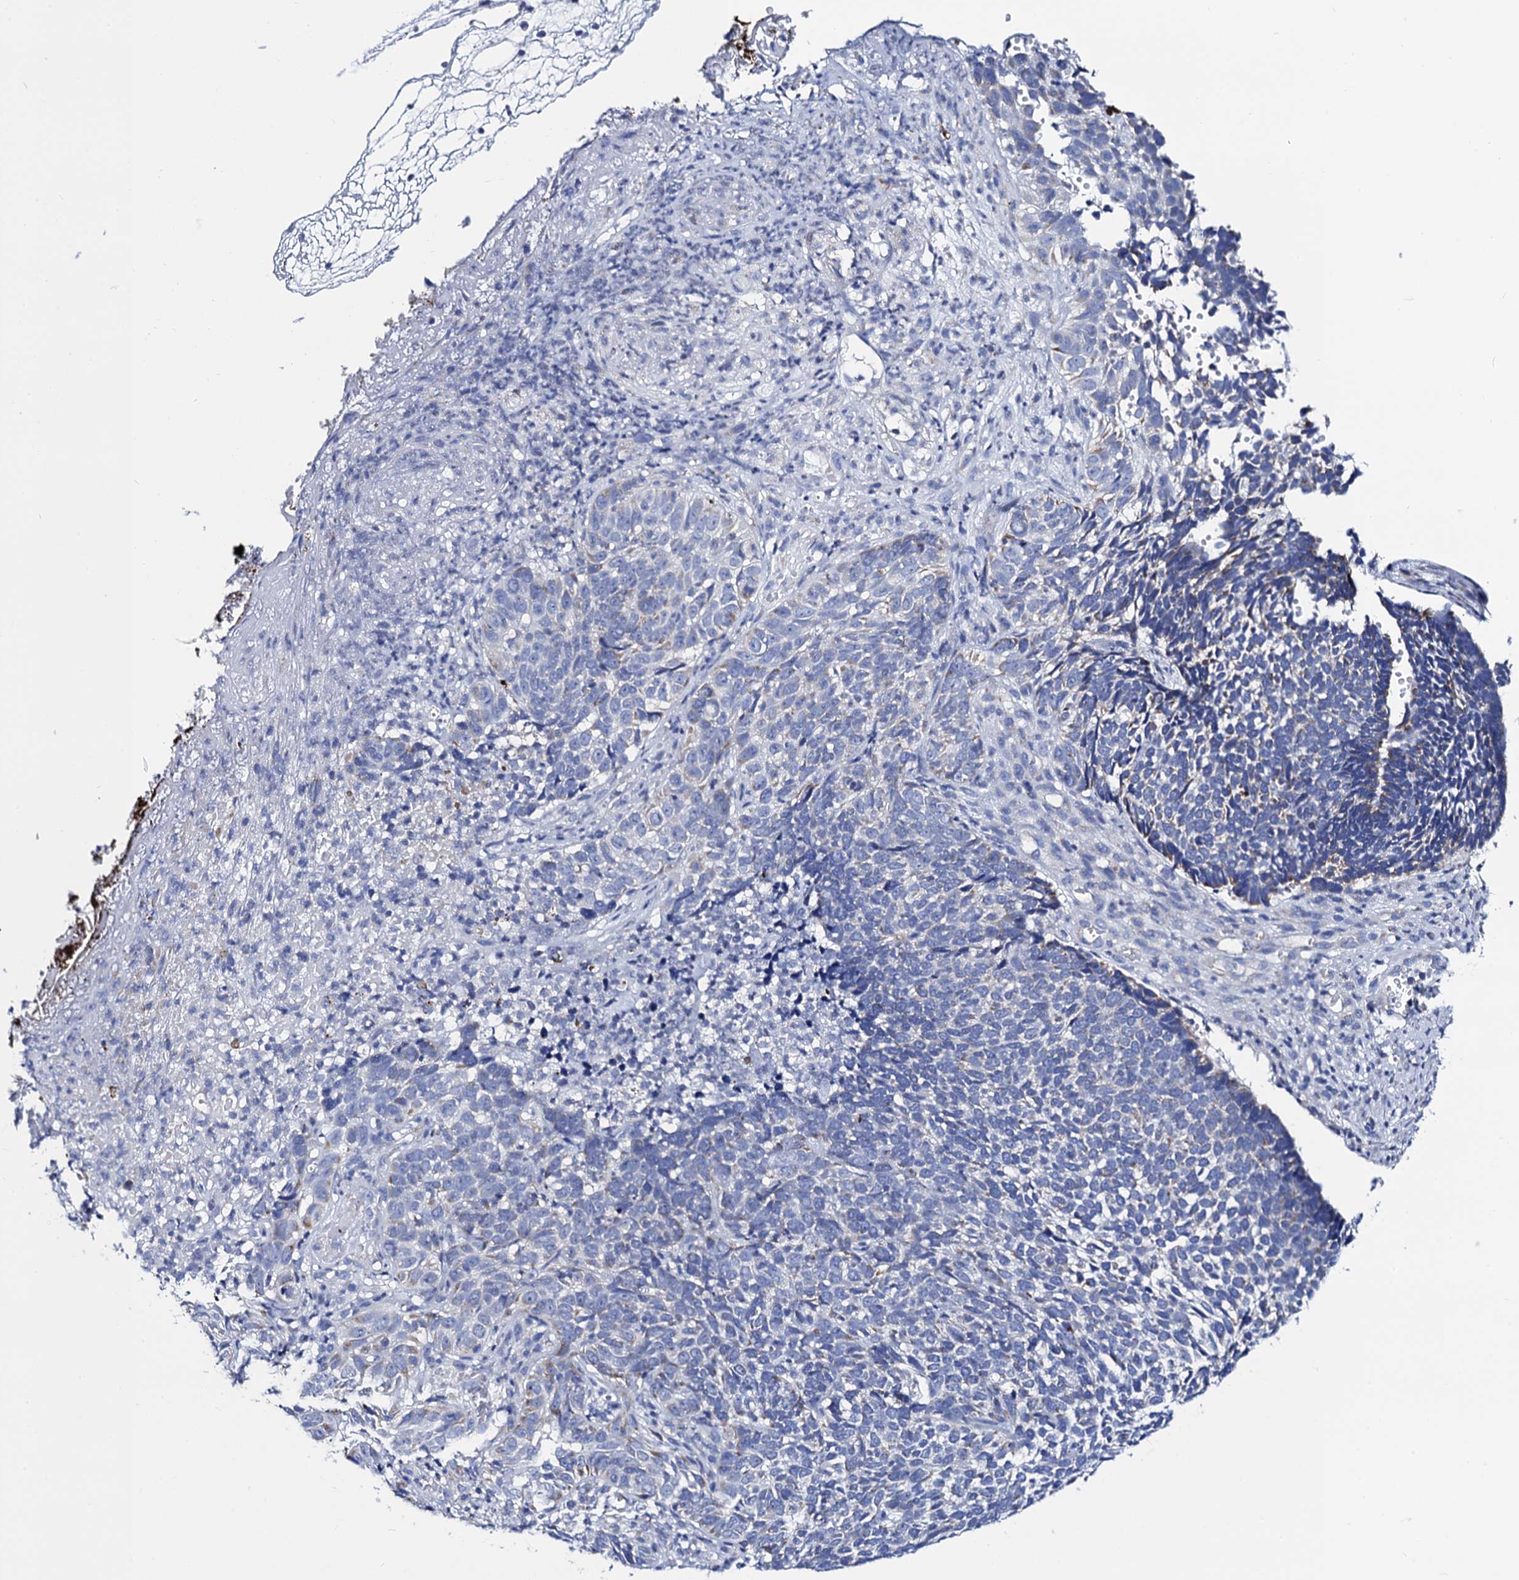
{"staining": {"intensity": "negative", "quantity": "none", "location": "none"}, "tissue": "skin cancer", "cell_type": "Tumor cells", "image_type": "cancer", "snomed": [{"axis": "morphology", "description": "Basal cell carcinoma"}, {"axis": "topography", "description": "Skin"}], "caption": "A histopathology image of basal cell carcinoma (skin) stained for a protein exhibits no brown staining in tumor cells.", "gene": "ACADSB", "patient": {"sex": "female", "age": 84}}